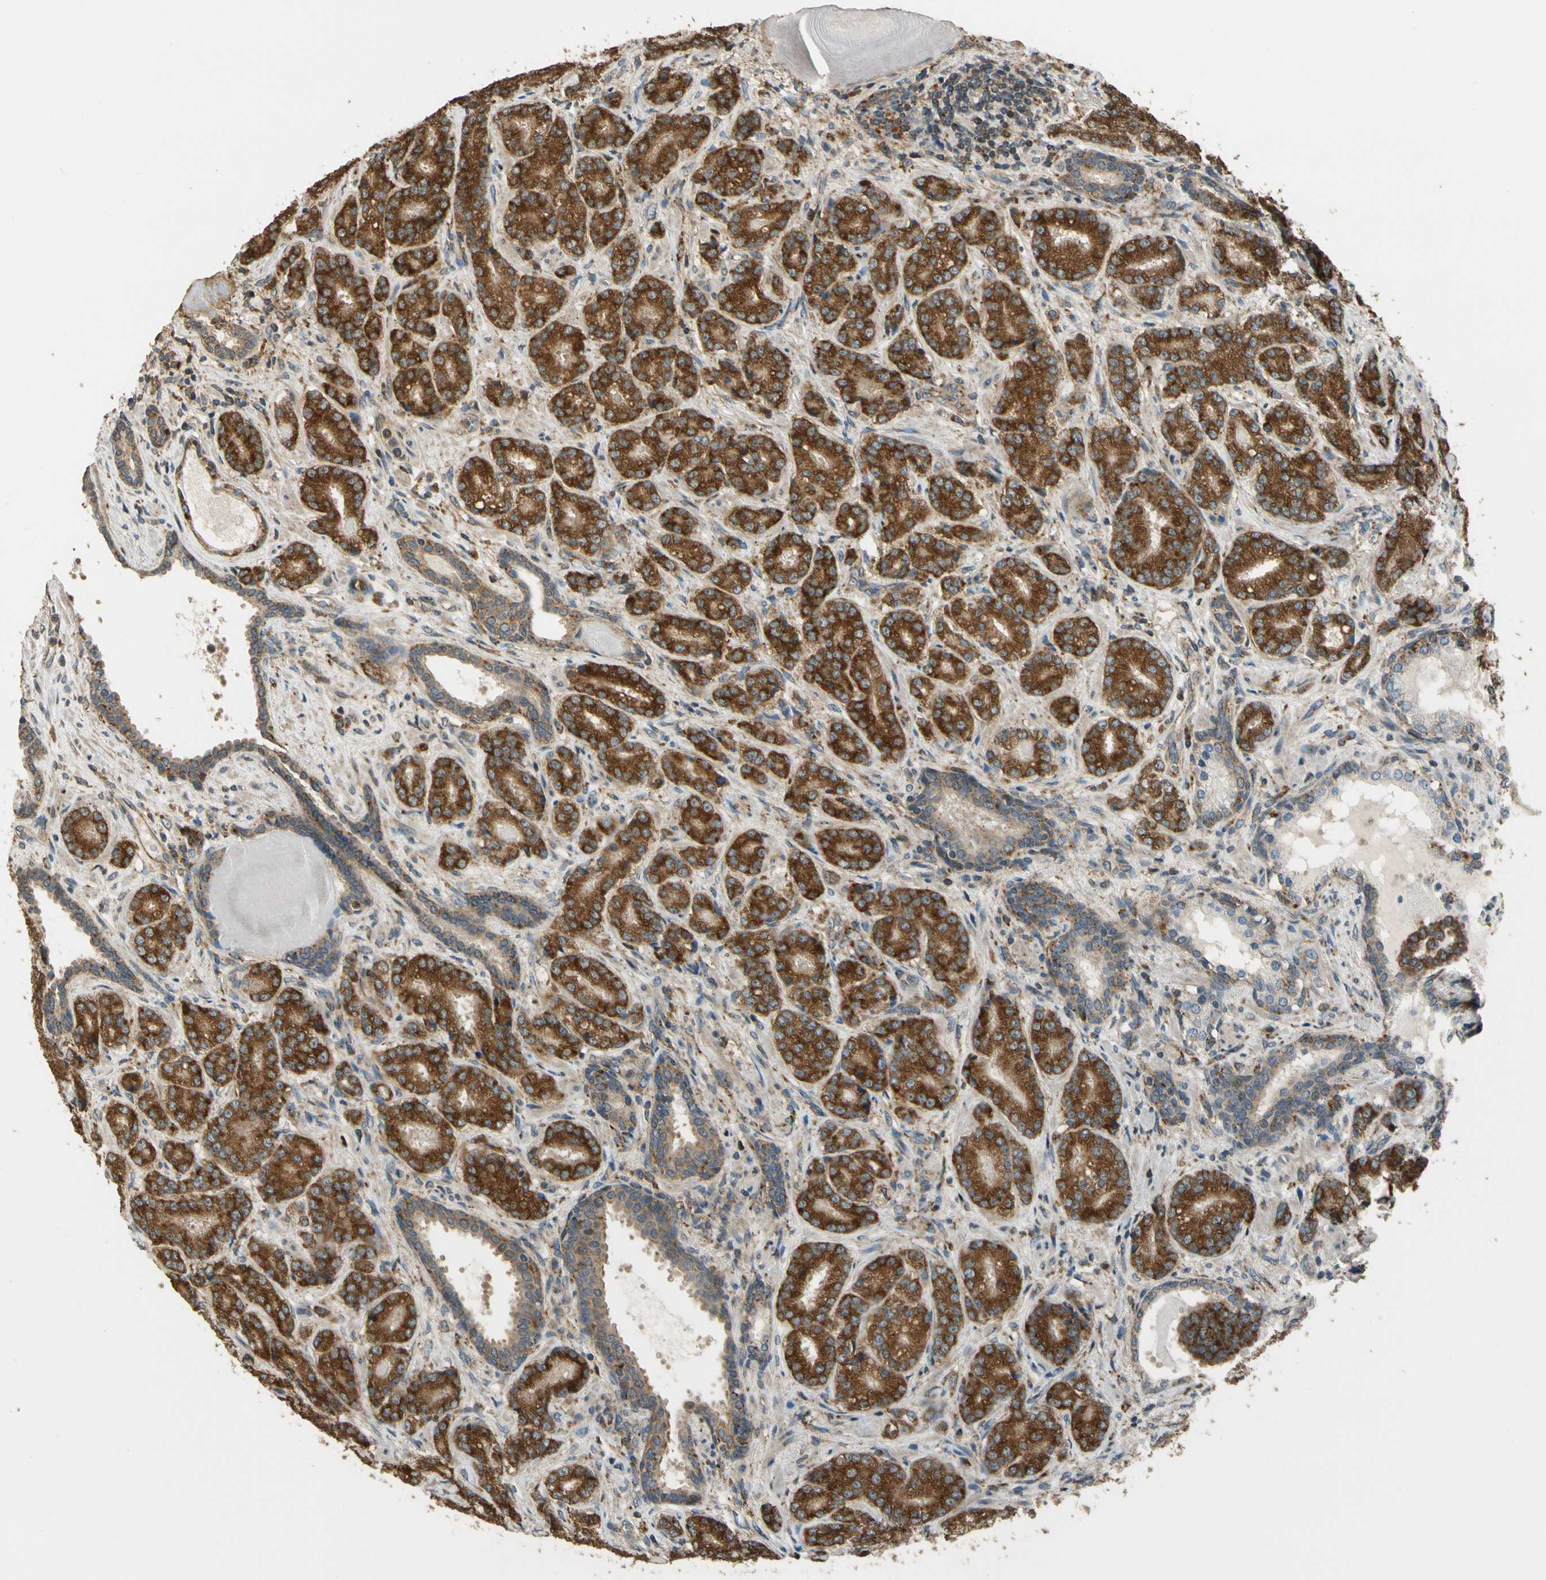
{"staining": {"intensity": "strong", "quantity": ">75%", "location": "cytoplasmic/membranous"}, "tissue": "prostate cancer", "cell_type": "Tumor cells", "image_type": "cancer", "snomed": [{"axis": "morphology", "description": "Adenocarcinoma, High grade"}, {"axis": "topography", "description": "Prostate"}], "caption": "The image shows a brown stain indicating the presence of a protein in the cytoplasmic/membranous of tumor cells in prostate cancer.", "gene": "LAMTOR1", "patient": {"sex": "male", "age": 61}}